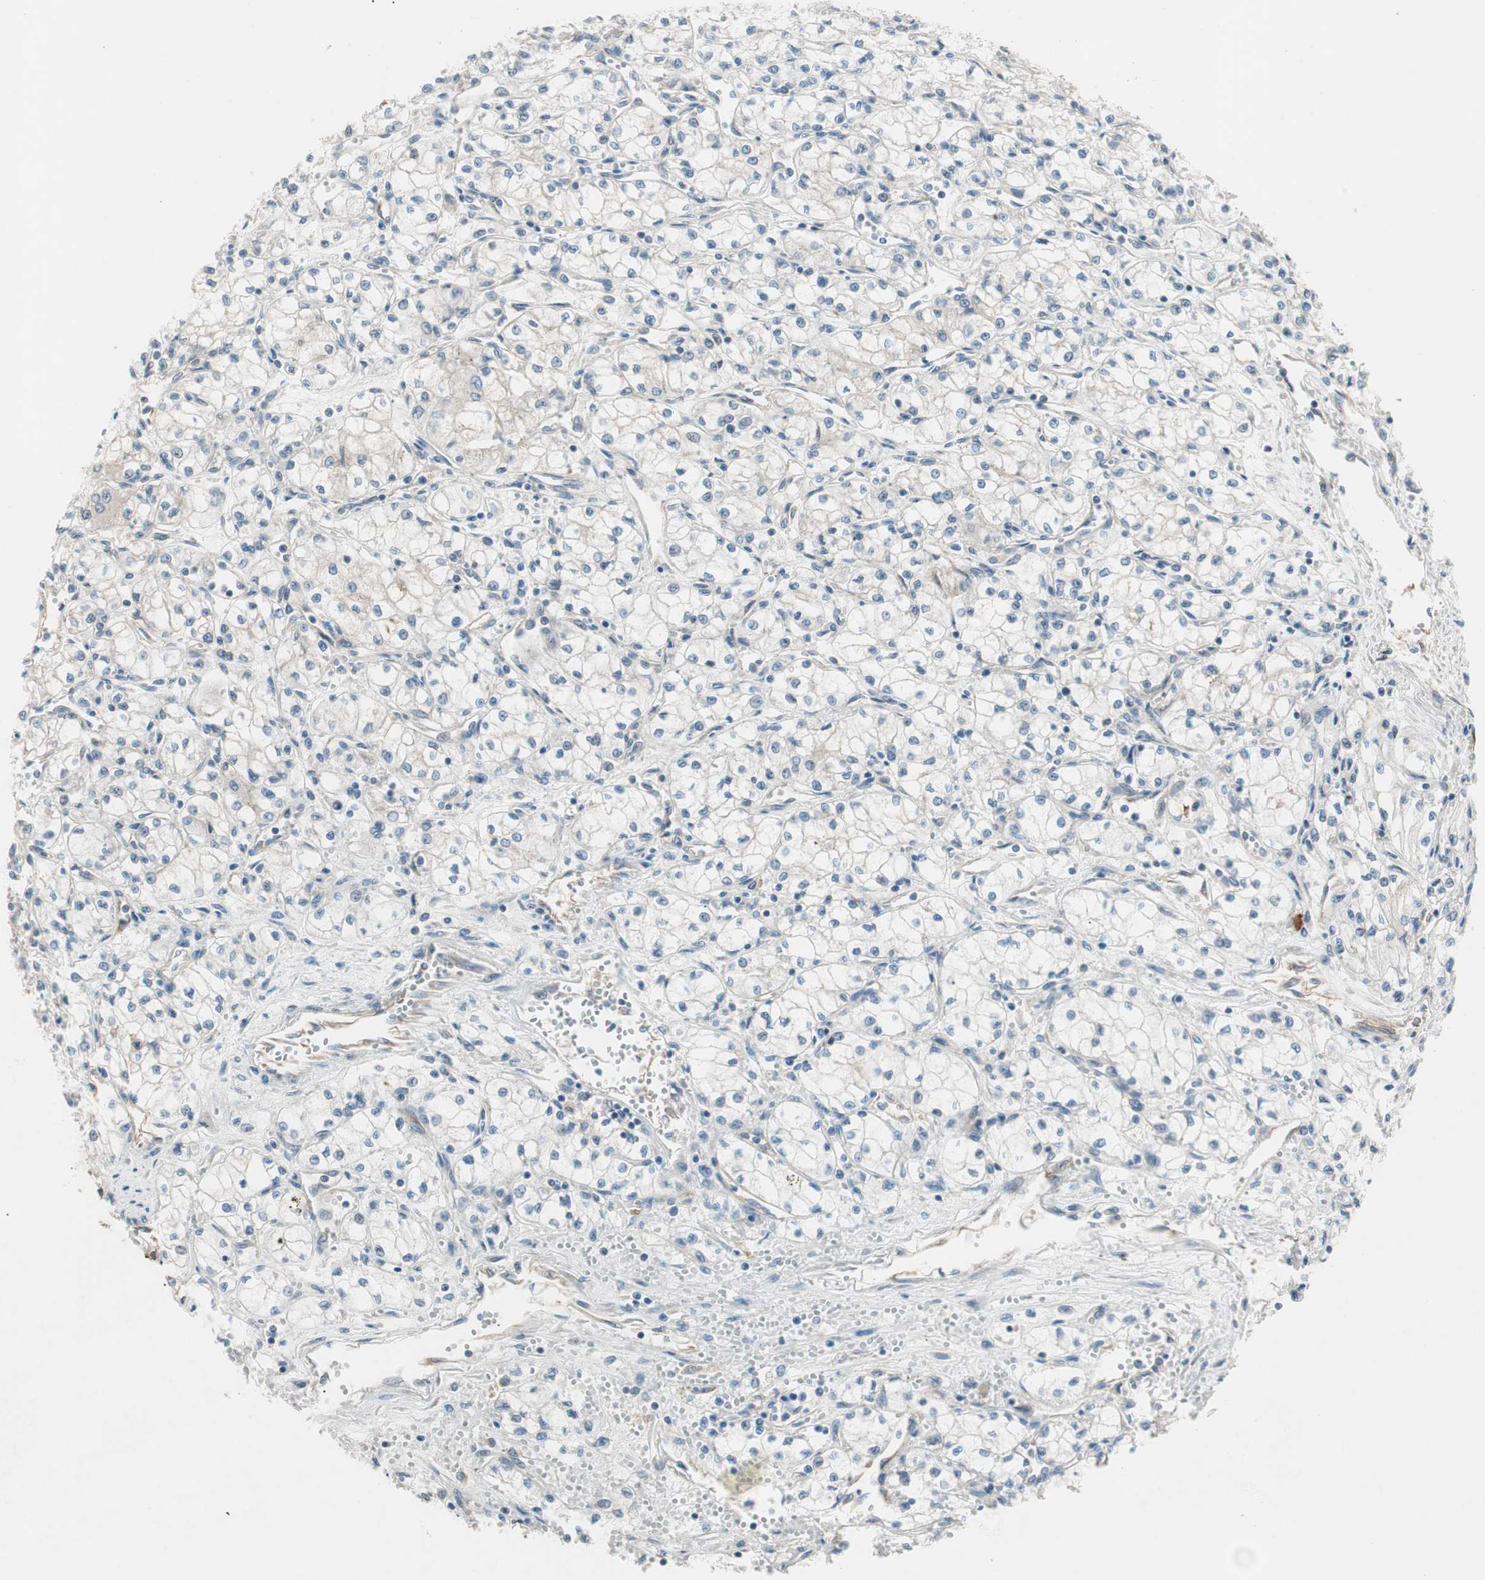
{"staining": {"intensity": "negative", "quantity": "none", "location": "none"}, "tissue": "renal cancer", "cell_type": "Tumor cells", "image_type": "cancer", "snomed": [{"axis": "morphology", "description": "Normal tissue, NOS"}, {"axis": "morphology", "description": "Adenocarcinoma, NOS"}, {"axis": "topography", "description": "Kidney"}], "caption": "Renal cancer stained for a protein using immunohistochemistry (IHC) reveals no expression tumor cells.", "gene": "CCL14", "patient": {"sex": "male", "age": 59}}